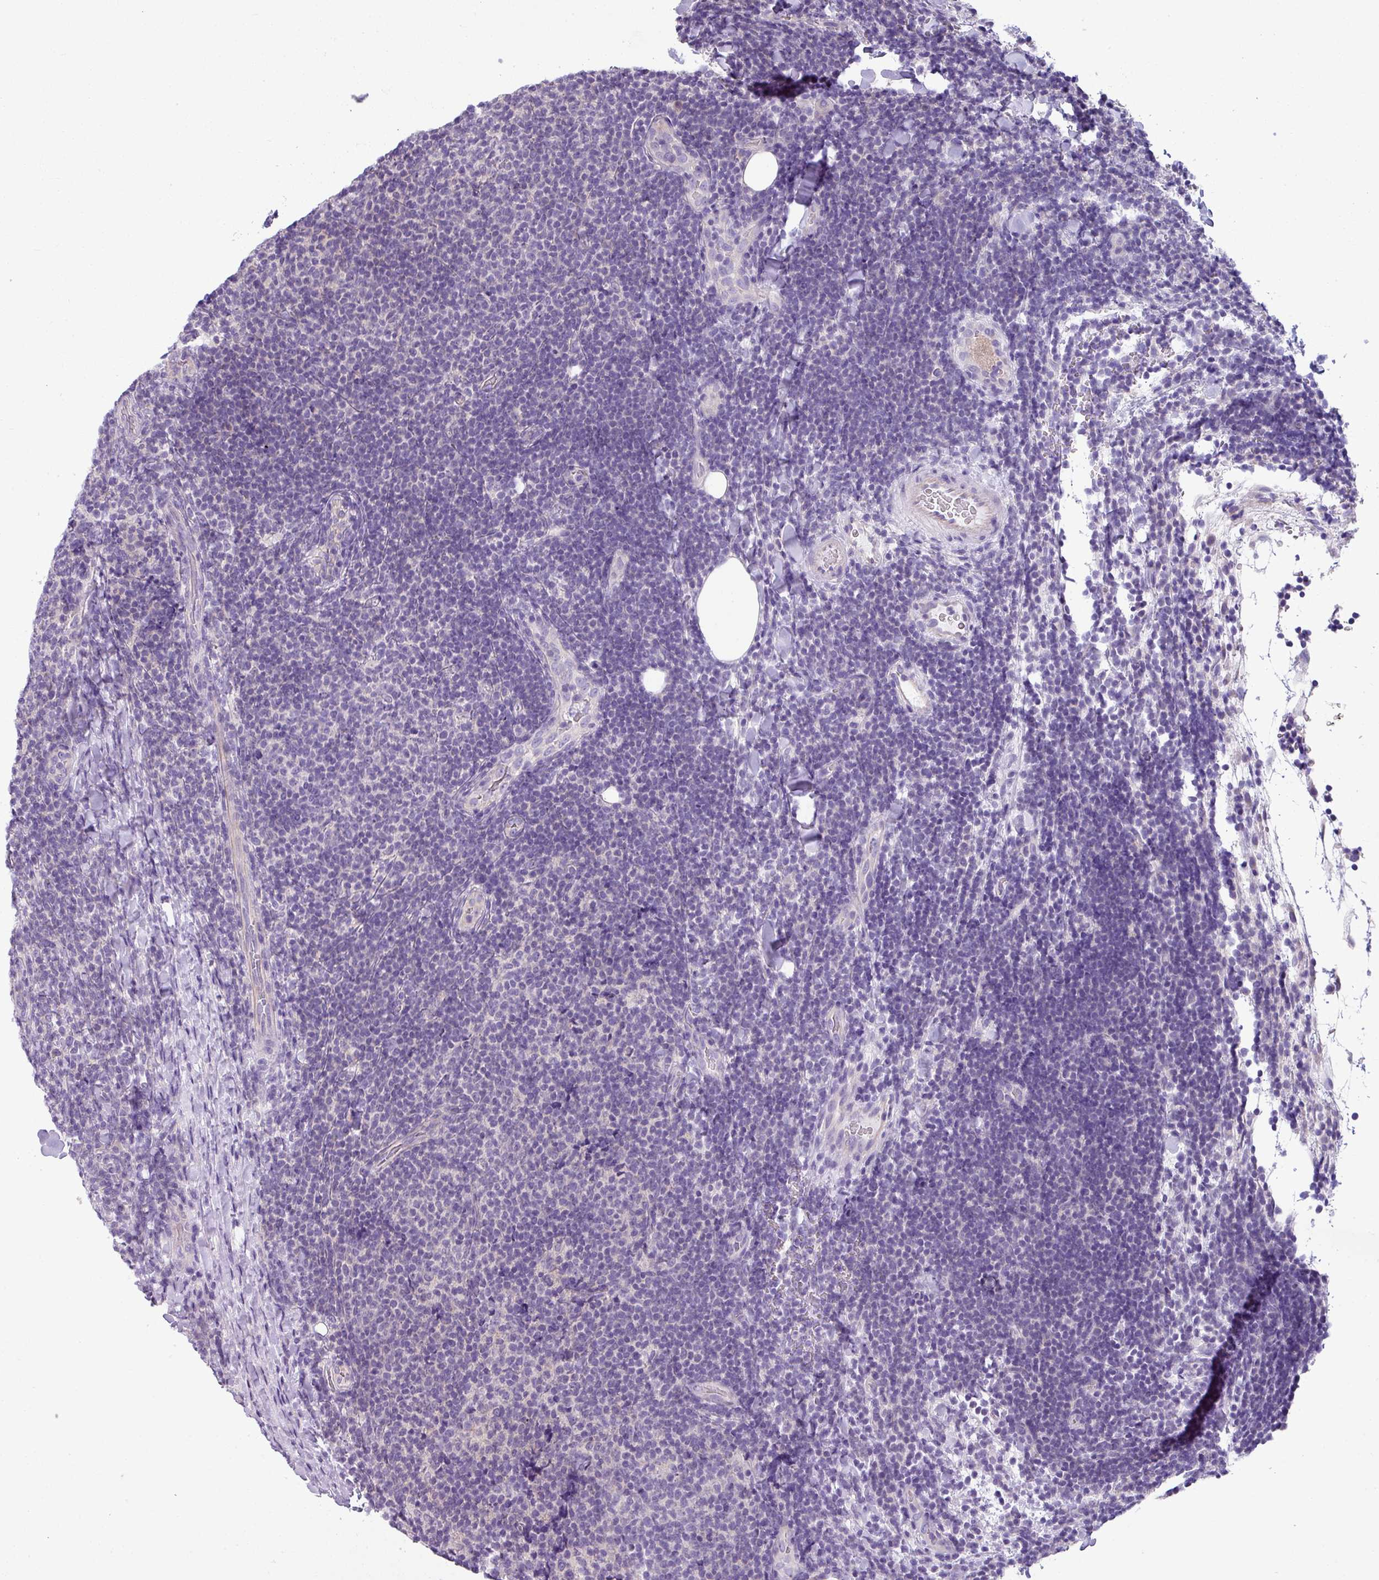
{"staining": {"intensity": "negative", "quantity": "none", "location": "none"}, "tissue": "lymphoma", "cell_type": "Tumor cells", "image_type": "cancer", "snomed": [{"axis": "morphology", "description": "Malignant lymphoma, non-Hodgkin's type, Low grade"}, {"axis": "topography", "description": "Lymph node"}], "caption": "Human low-grade malignant lymphoma, non-Hodgkin's type stained for a protein using immunohistochemistry (IHC) displays no expression in tumor cells.", "gene": "PALS2", "patient": {"sex": "male", "age": 66}}